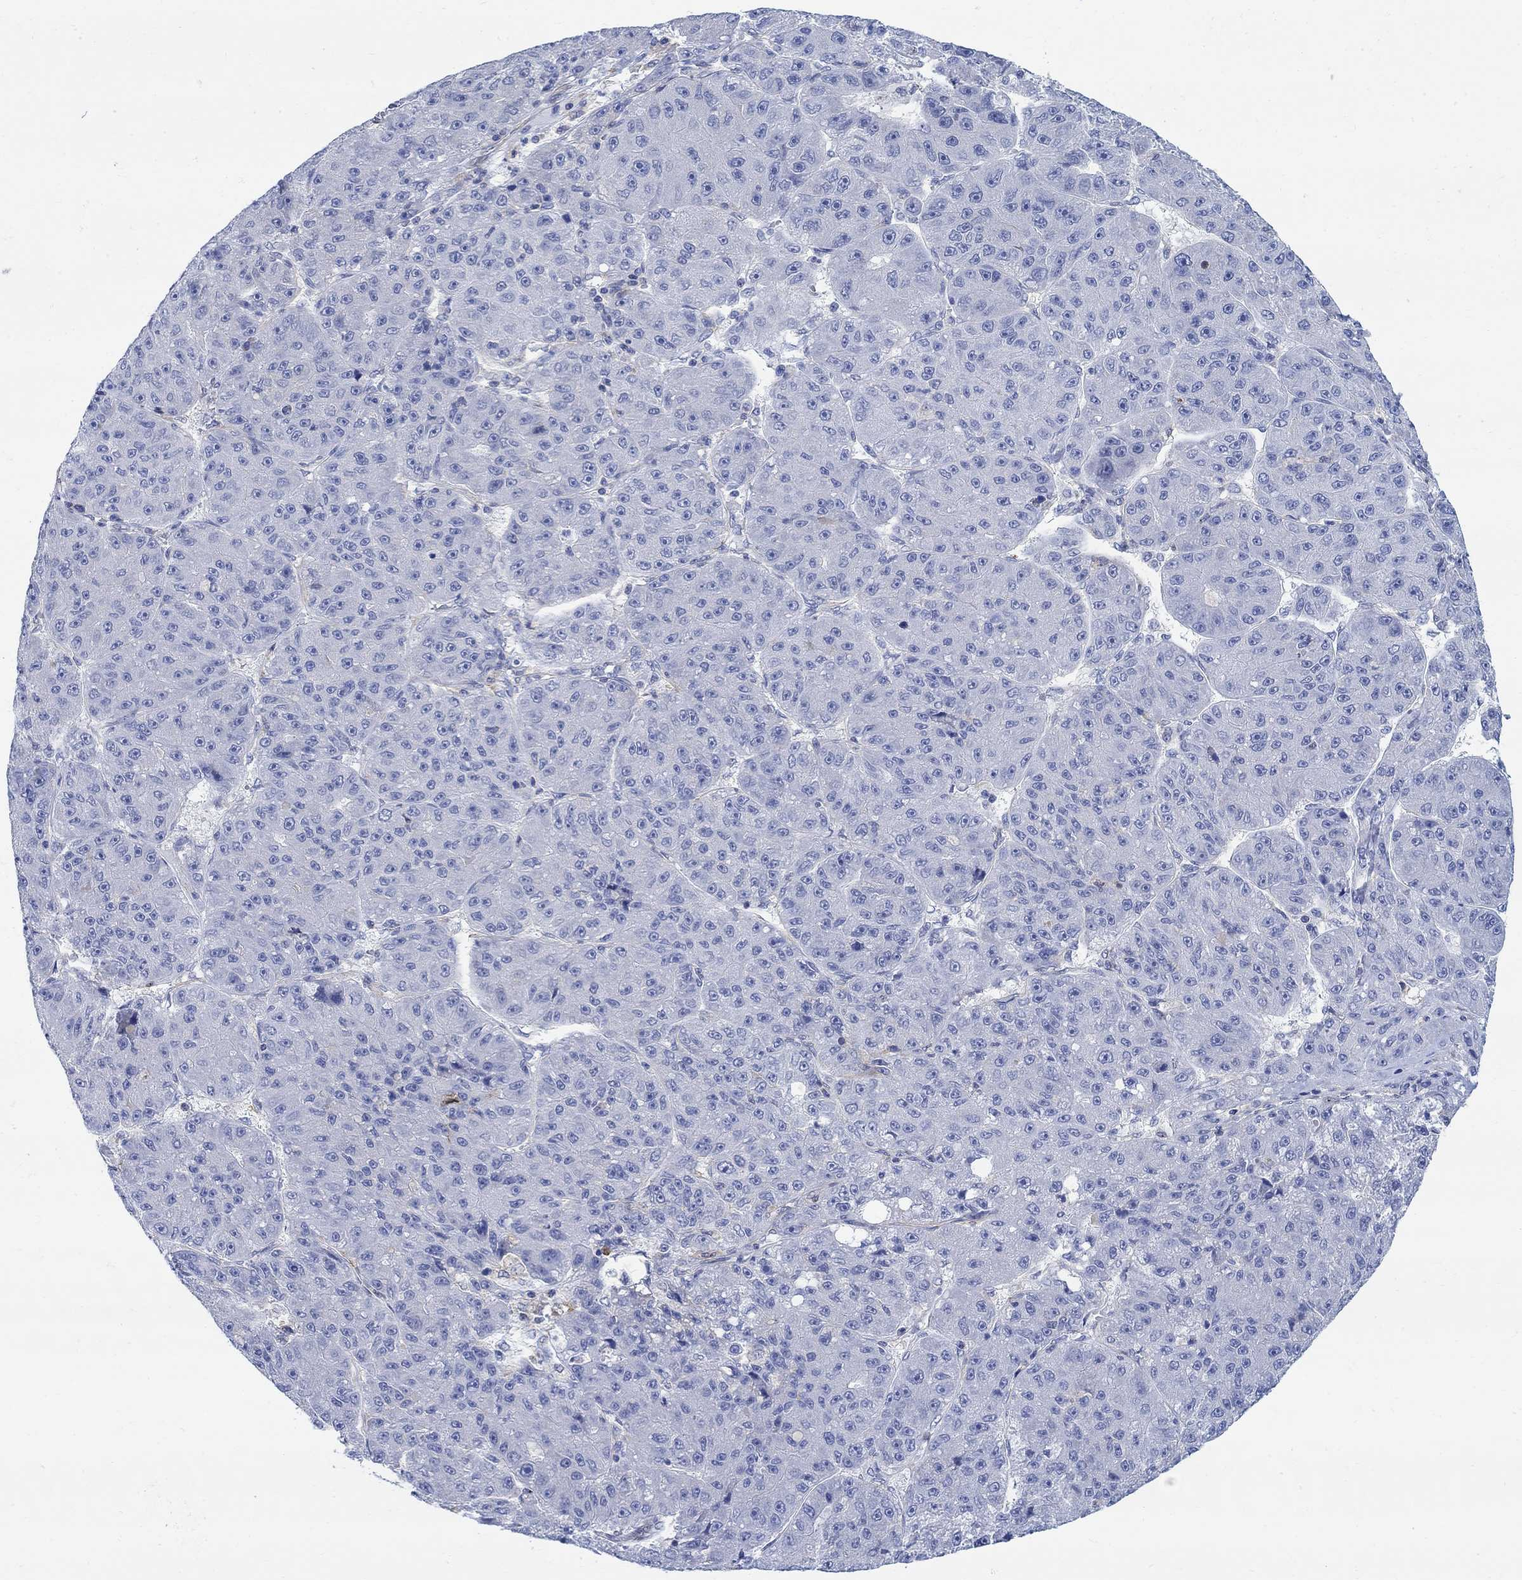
{"staining": {"intensity": "moderate", "quantity": "25%-75%", "location": "cytoplasmic/membranous"}, "tissue": "liver cancer", "cell_type": "Tumor cells", "image_type": "cancer", "snomed": [{"axis": "morphology", "description": "Carcinoma, Hepatocellular, NOS"}, {"axis": "topography", "description": "Liver"}], "caption": "Immunohistochemical staining of hepatocellular carcinoma (liver) shows moderate cytoplasmic/membranous protein expression in about 25%-75% of tumor cells.", "gene": "PHF21B", "patient": {"sex": "male", "age": 67}}